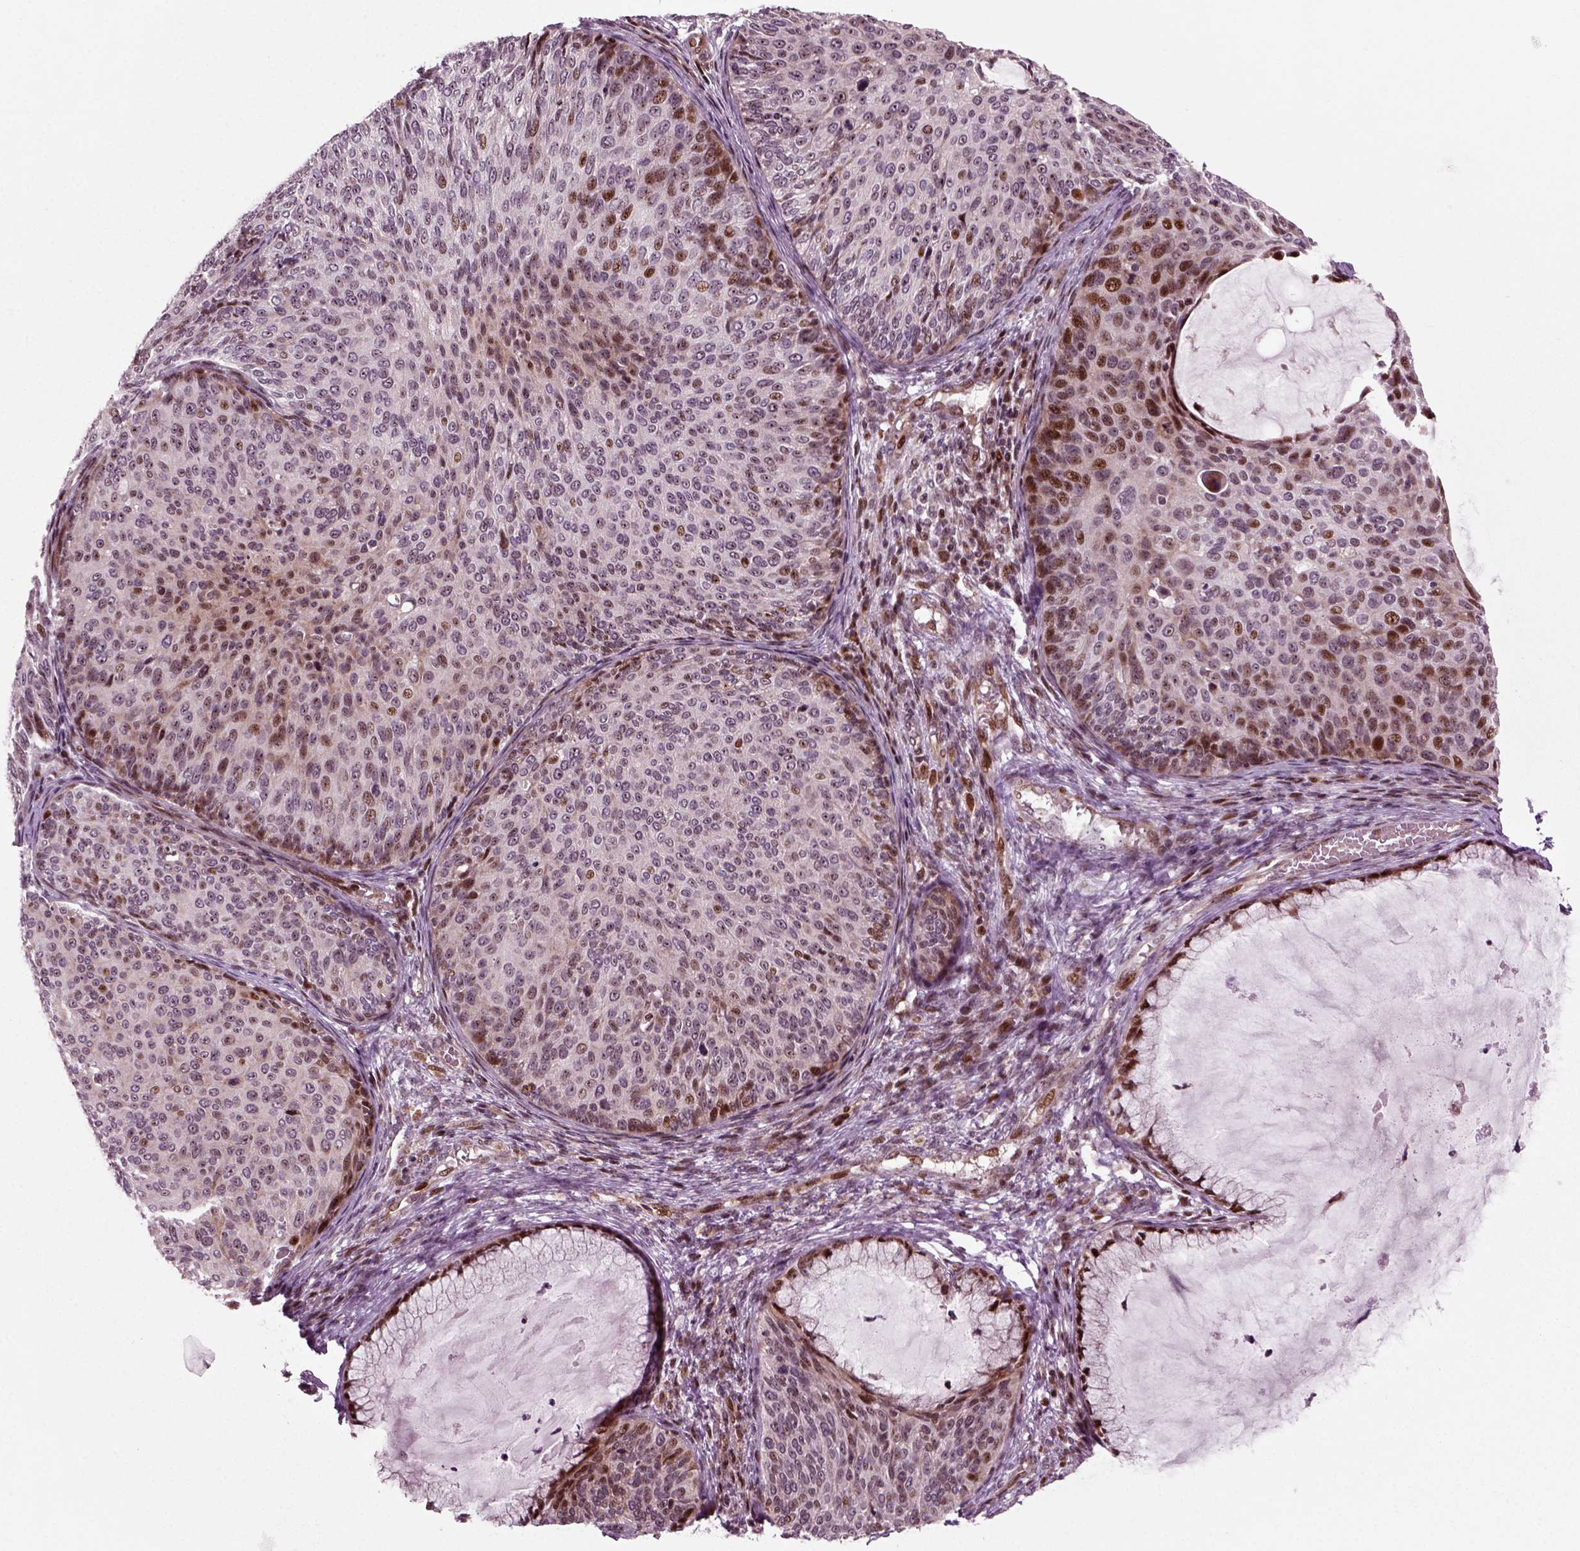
{"staining": {"intensity": "moderate", "quantity": "<25%", "location": "nuclear"}, "tissue": "cervical cancer", "cell_type": "Tumor cells", "image_type": "cancer", "snomed": [{"axis": "morphology", "description": "Squamous cell carcinoma, NOS"}, {"axis": "topography", "description": "Cervix"}], "caption": "A photomicrograph of human cervical cancer (squamous cell carcinoma) stained for a protein displays moderate nuclear brown staining in tumor cells.", "gene": "CDC14A", "patient": {"sex": "female", "age": 36}}